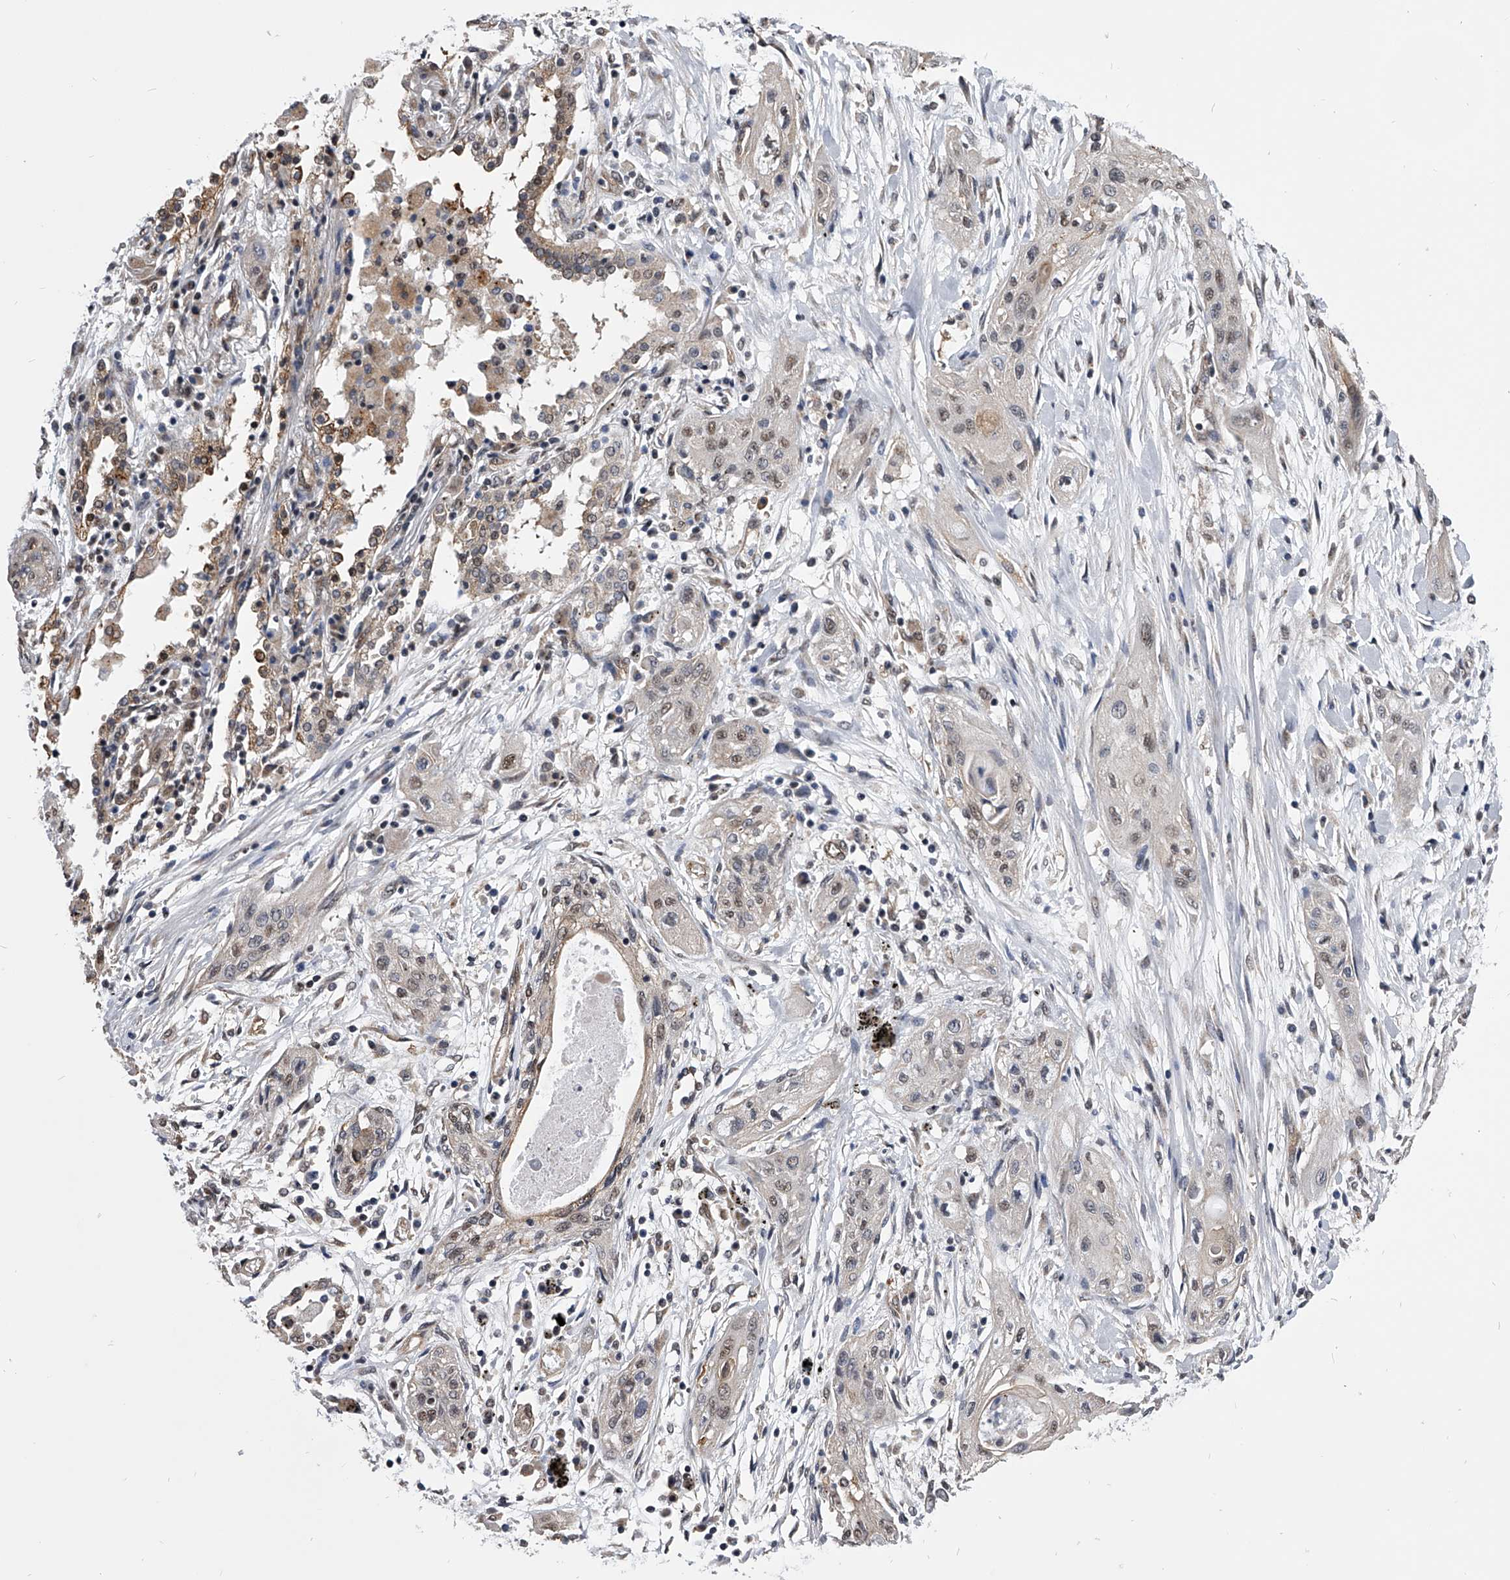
{"staining": {"intensity": "weak", "quantity": "<25%", "location": "nuclear"}, "tissue": "lung cancer", "cell_type": "Tumor cells", "image_type": "cancer", "snomed": [{"axis": "morphology", "description": "Squamous cell carcinoma, NOS"}, {"axis": "topography", "description": "Lung"}], "caption": "The IHC micrograph has no significant staining in tumor cells of lung squamous cell carcinoma tissue. (DAB IHC visualized using brightfield microscopy, high magnification).", "gene": "ZNF76", "patient": {"sex": "female", "age": 47}}